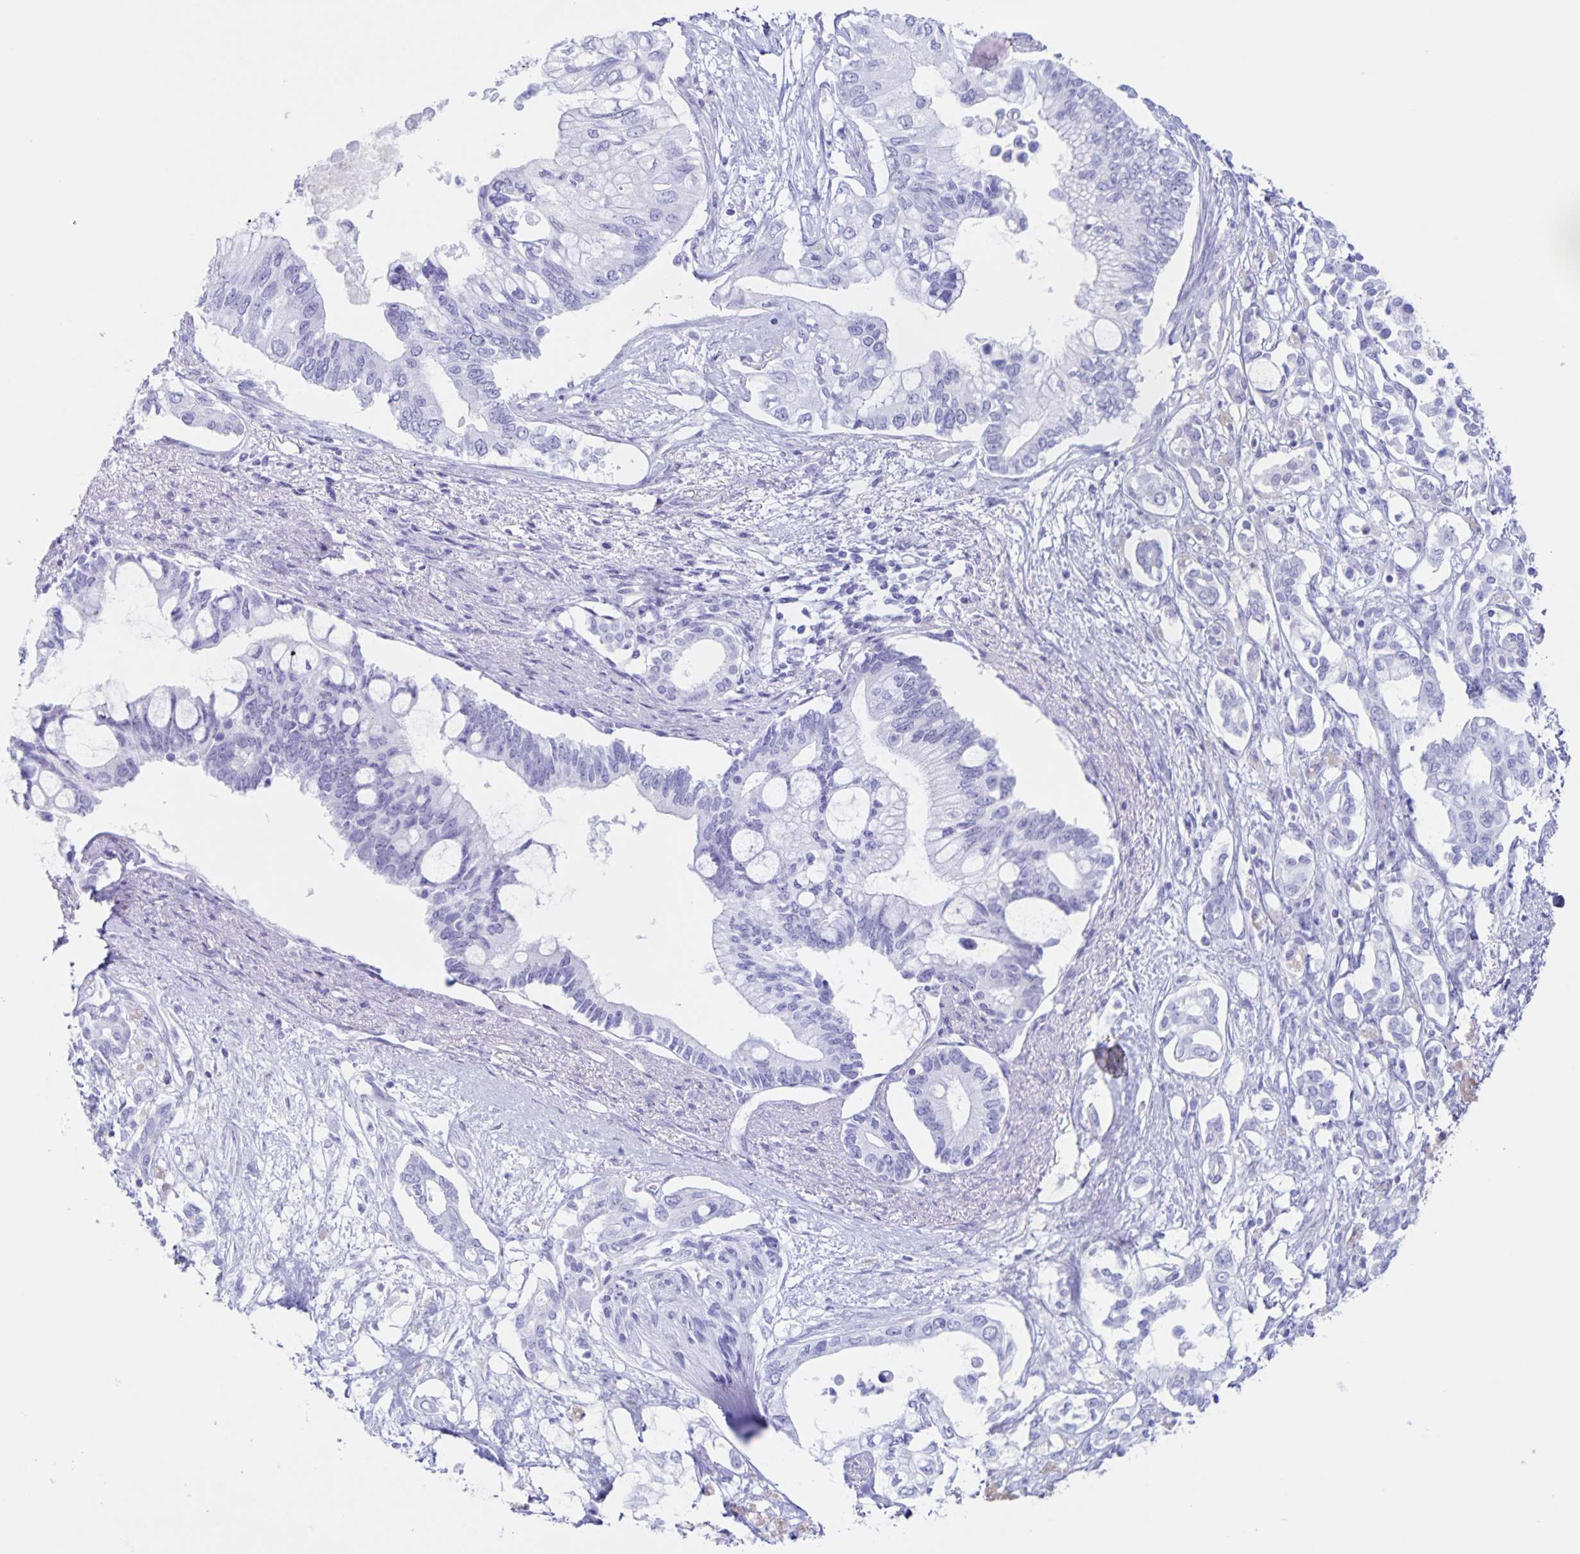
{"staining": {"intensity": "negative", "quantity": "none", "location": "none"}, "tissue": "pancreatic cancer", "cell_type": "Tumor cells", "image_type": "cancer", "snomed": [{"axis": "morphology", "description": "Adenocarcinoma, NOS"}, {"axis": "topography", "description": "Pancreas"}], "caption": "Pancreatic cancer (adenocarcinoma) was stained to show a protein in brown. There is no significant staining in tumor cells.", "gene": "C12orf56", "patient": {"sex": "female", "age": 63}}